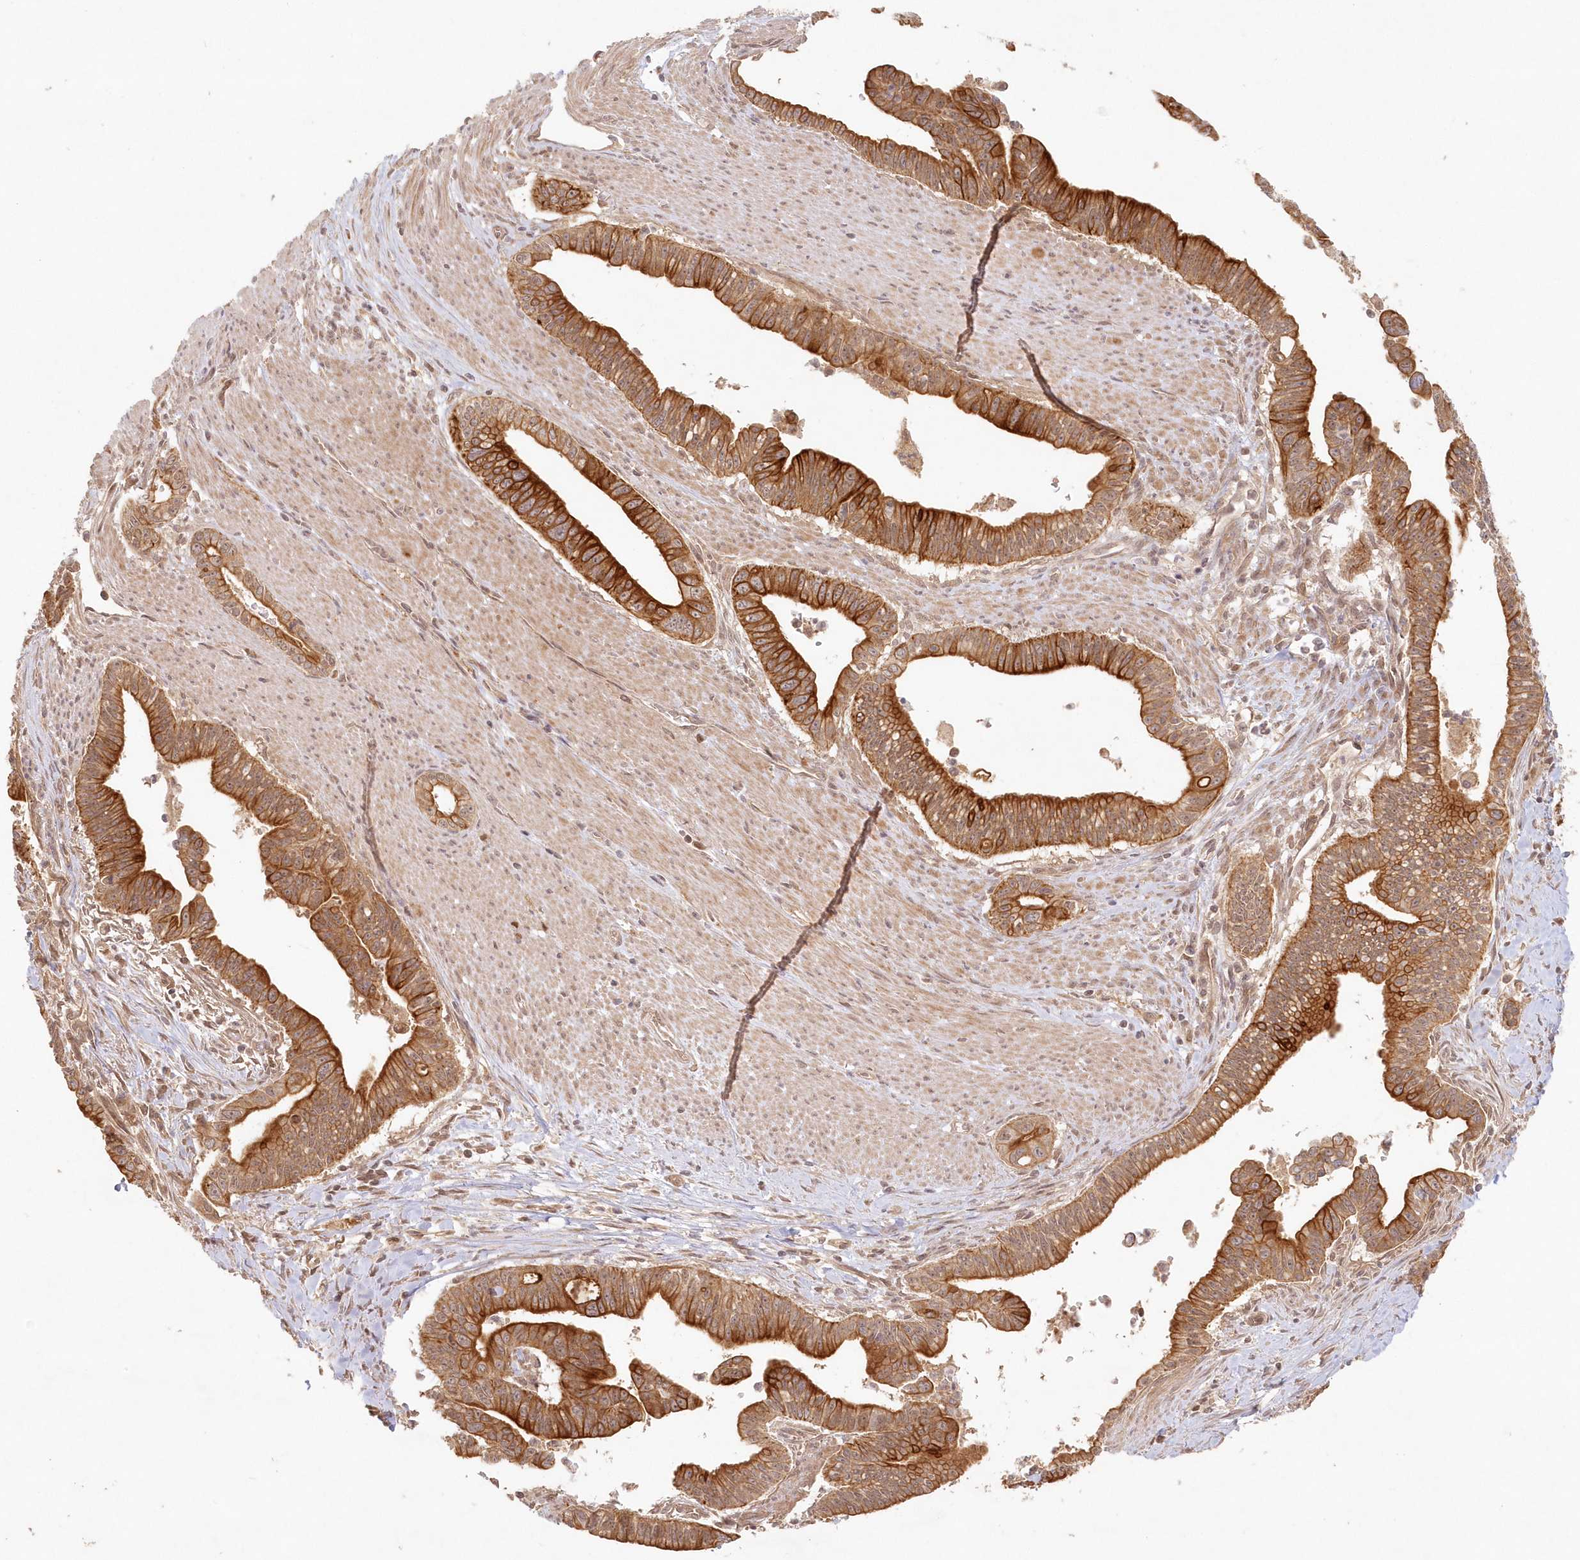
{"staining": {"intensity": "strong", "quantity": ">75%", "location": "cytoplasmic/membranous"}, "tissue": "pancreatic cancer", "cell_type": "Tumor cells", "image_type": "cancer", "snomed": [{"axis": "morphology", "description": "Adenocarcinoma, NOS"}, {"axis": "topography", "description": "Pancreas"}], "caption": "Protein expression analysis of pancreatic adenocarcinoma shows strong cytoplasmic/membranous positivity in about >75% of tumor cells.", "gene": "KIAA0232", "patient": {"sex": "male", "age": 70}}